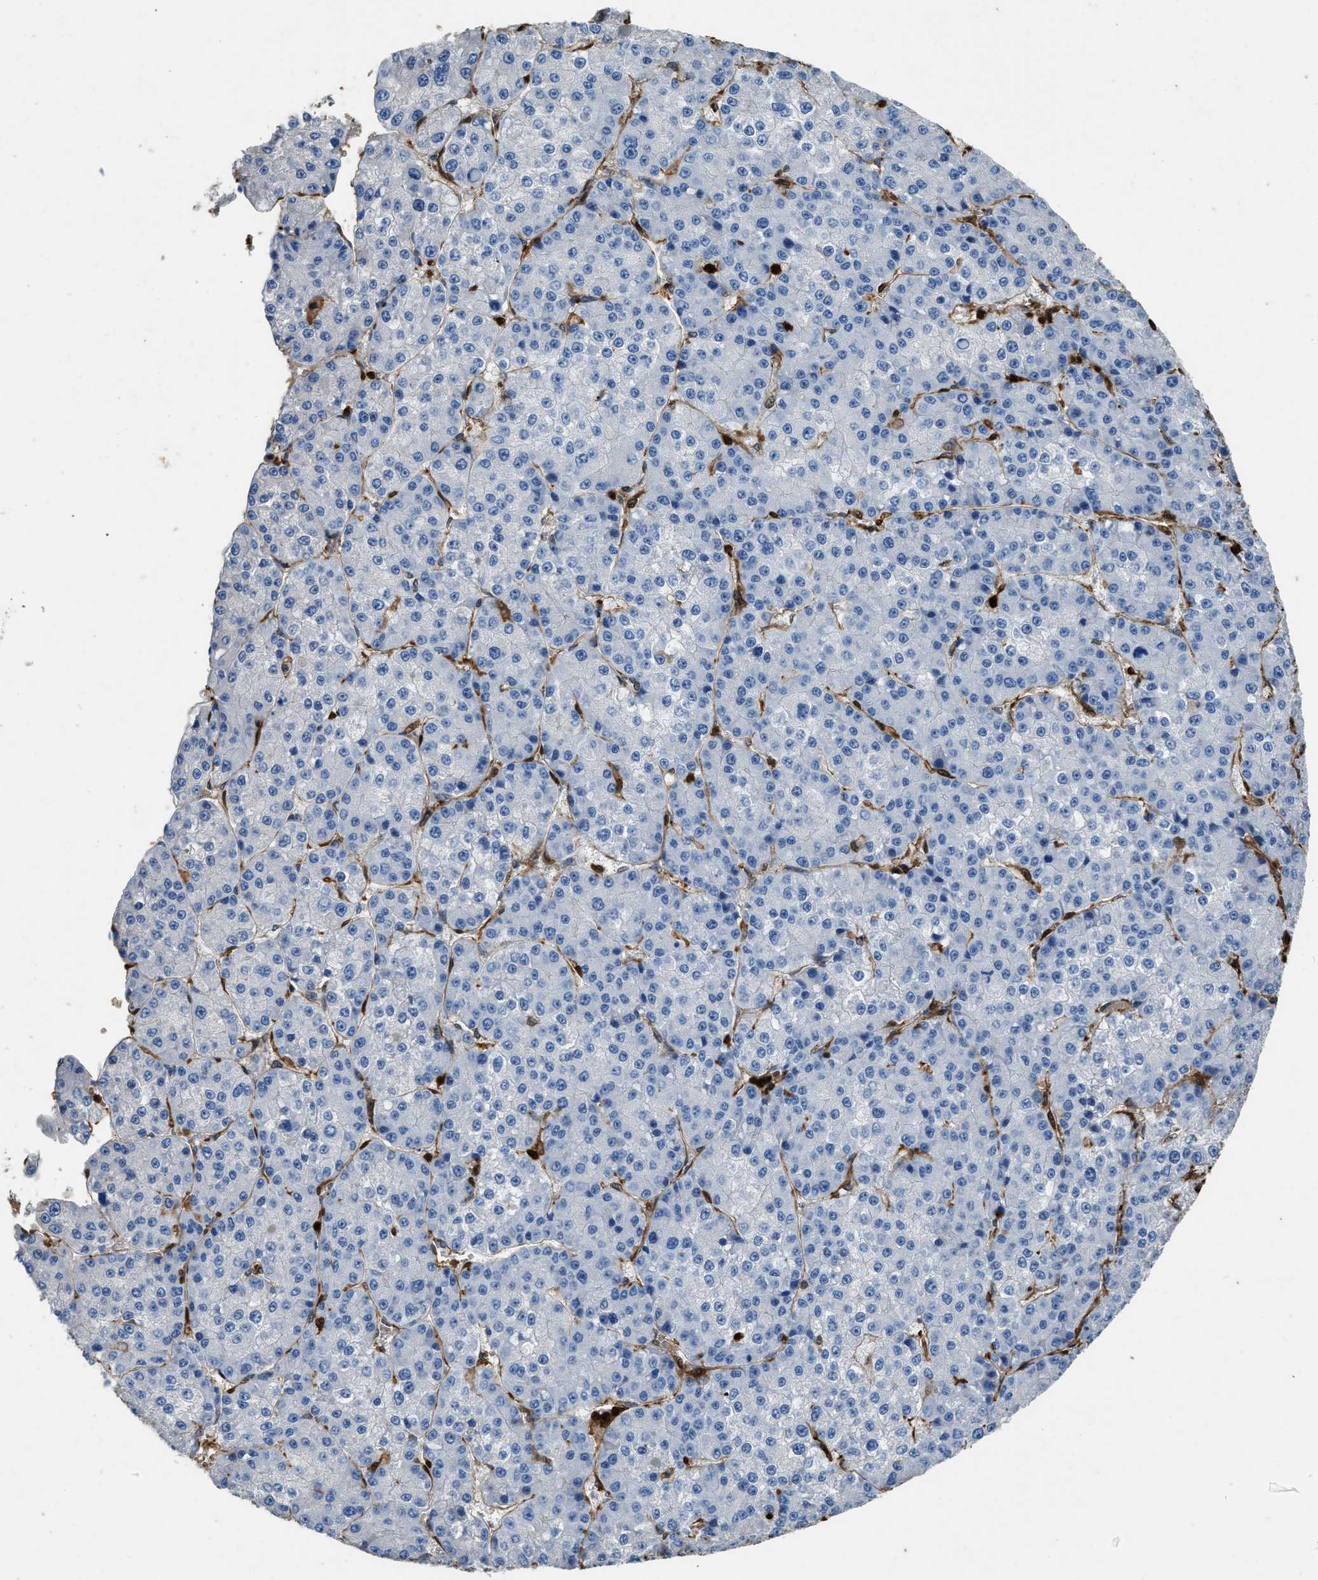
{"staining": {"intensity": "negative", "quantity": "none", "location": "none"}, "tissue": "liver cancer", "cell_type": "Tumor cells", "image_type": "cancer", "snomed": [{"axis": "morphology", "description": "Carcinoma, Hepatocellular, NOS"}, {"axis": "topography", "description": "Liver"}], "caption": "Immunohistochemistry micrograph of liver cancer stained for a protein (brown), which demonstrates no staining in tumor cells. (DAB immunohistochemistry with hematoxylin counter stain).", "gene": "ARHGDIB", "patient": {"sex": "female", "age": 73}}